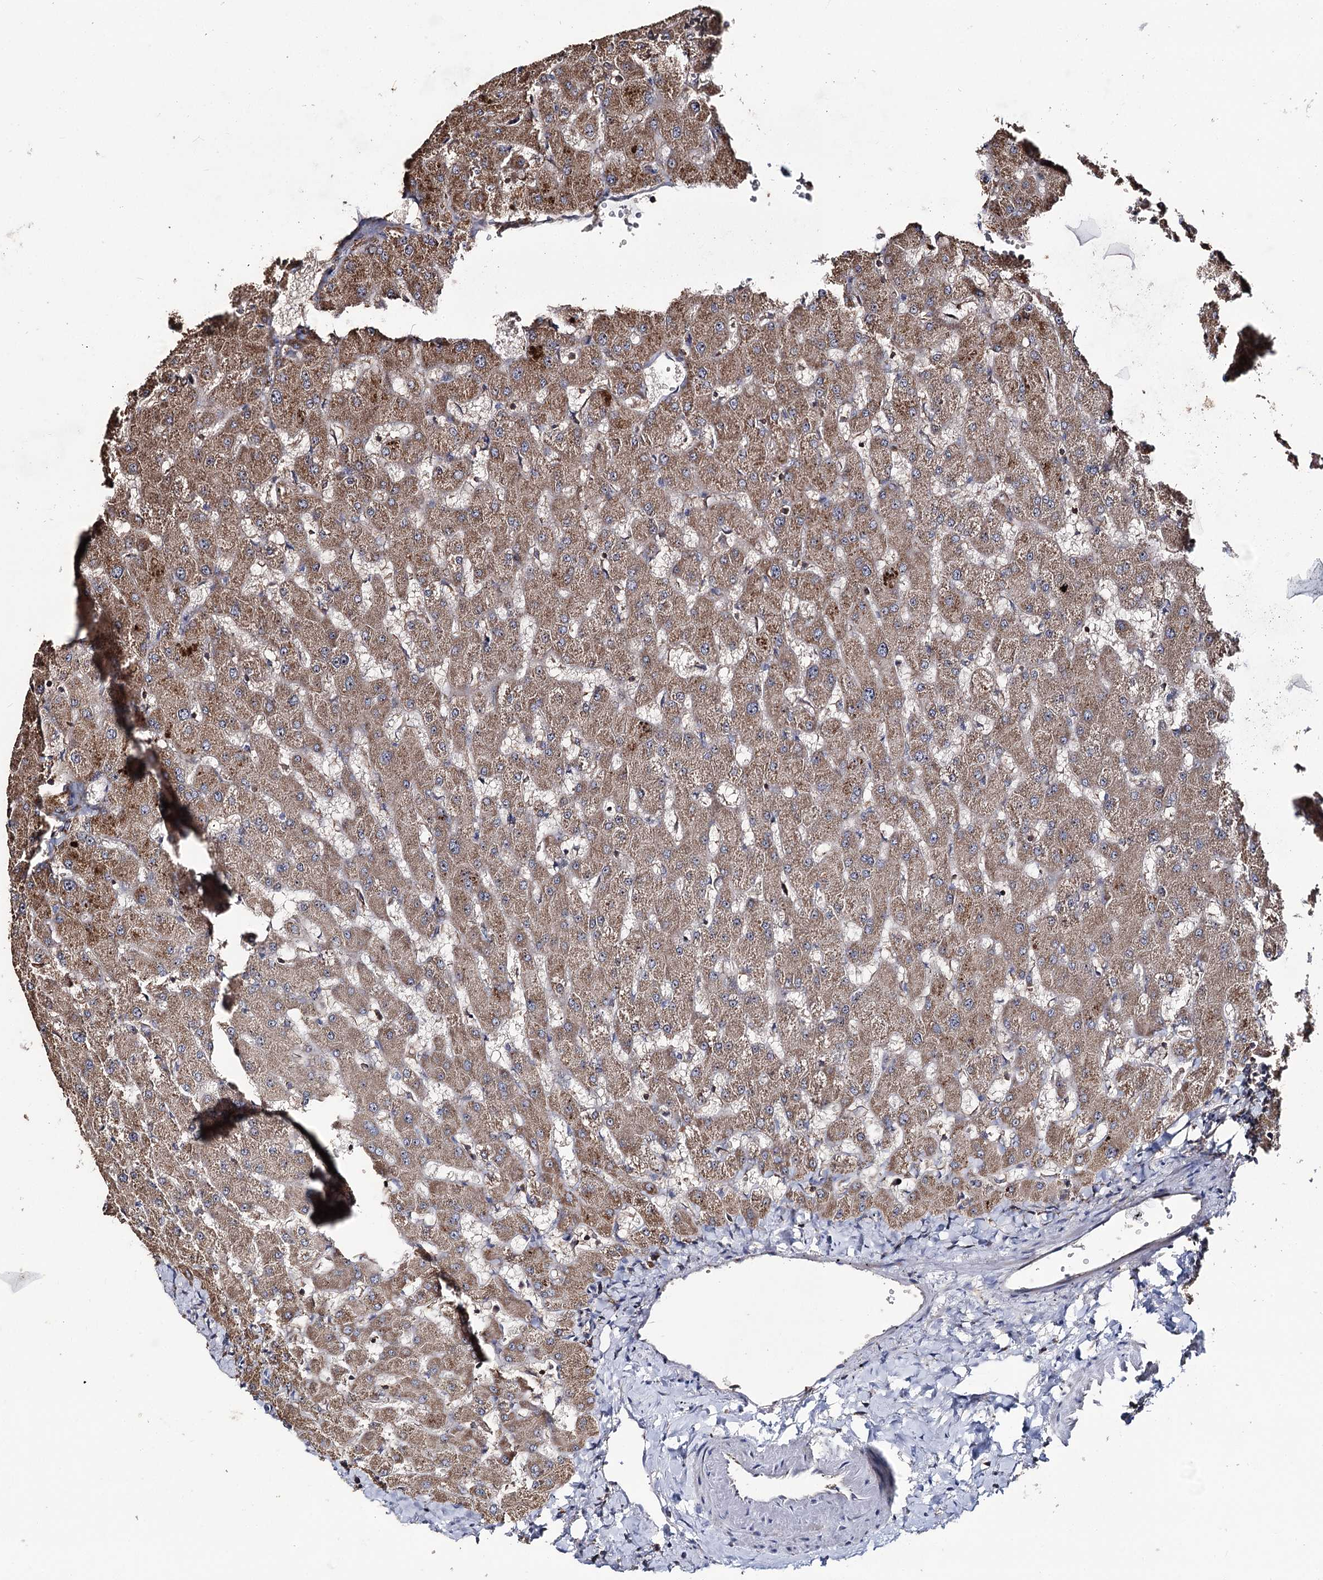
{"staining": {"intensity": "weak", "quantity": ">75%", "location": "cytoplasmic/membranous"}, "tissue": "liver", "cell_type": "Cholangiocytes", "image_type": "normal", "snomed": [{"axis": "morphology", "description": "Normal tissue, NOS"}, {"axis": "topography", "description": "Liver"}], "caption": "High-power microscopy captured an immunohistochemistry (IHC) image of unremarkable liver, revealing weak cytoplasmic/membranous positivity in approximately >75% of cholangiocytes.", "gene": "FAM53B", "patient": {"sex": "female", "age": 63}}